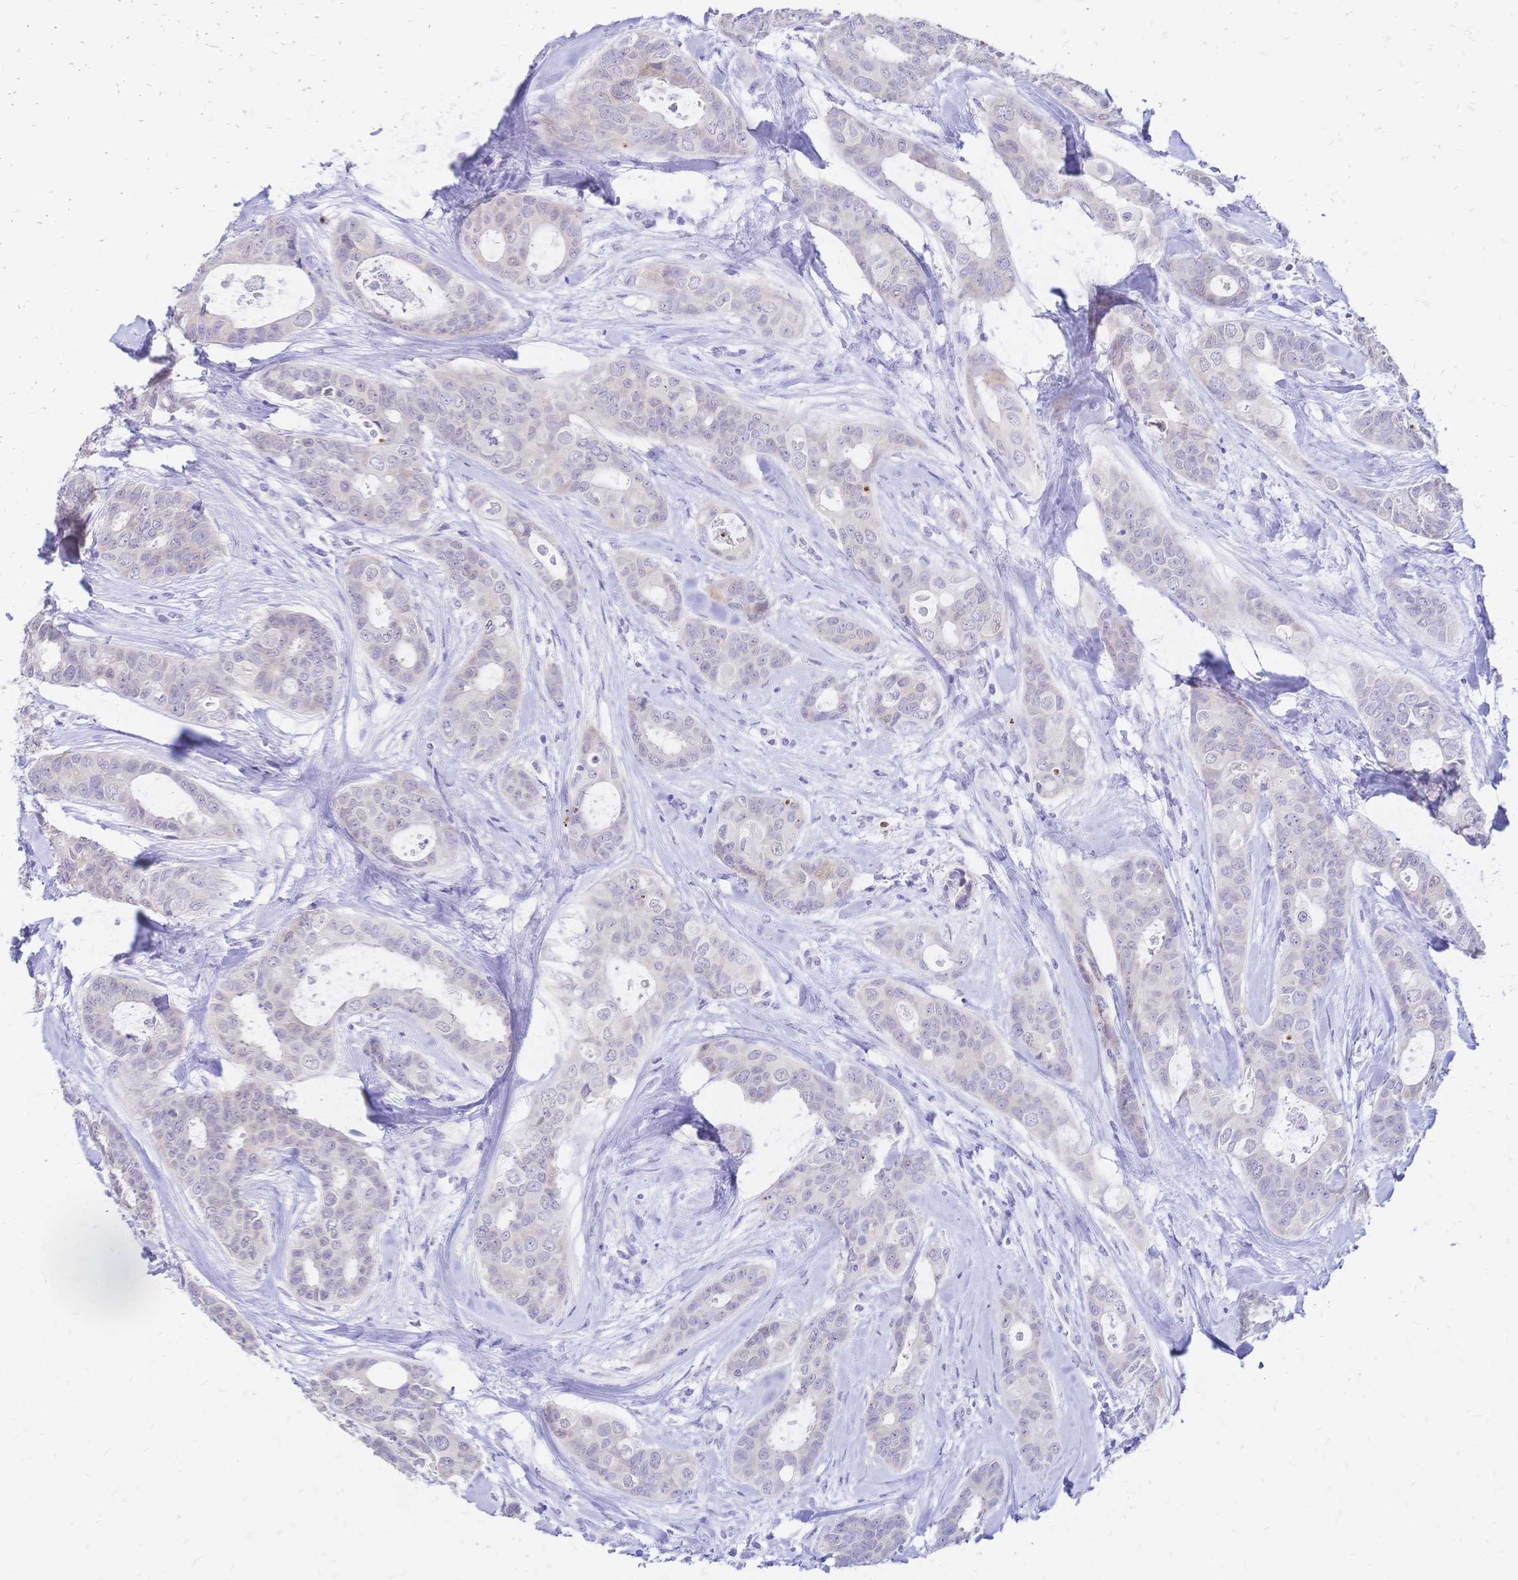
{"staining": {"intensity": "negative", "quantity": "none", "location": "none"}, "tissue": "breast cancer", "cell_type": "Tumor cells", "image_type": "cancer", "snomed": [{"axis": "morphology", "description": "Duct carcinoma"}, {"axis": "topography", "description": "Breast"}], "caption": "Invasive ductal carcinoma (breast) stained for a protein using IHC demonstrates no staining tumor cells.", "gene": "GRB7", "patient": {"sex": "female", "age": 45}}